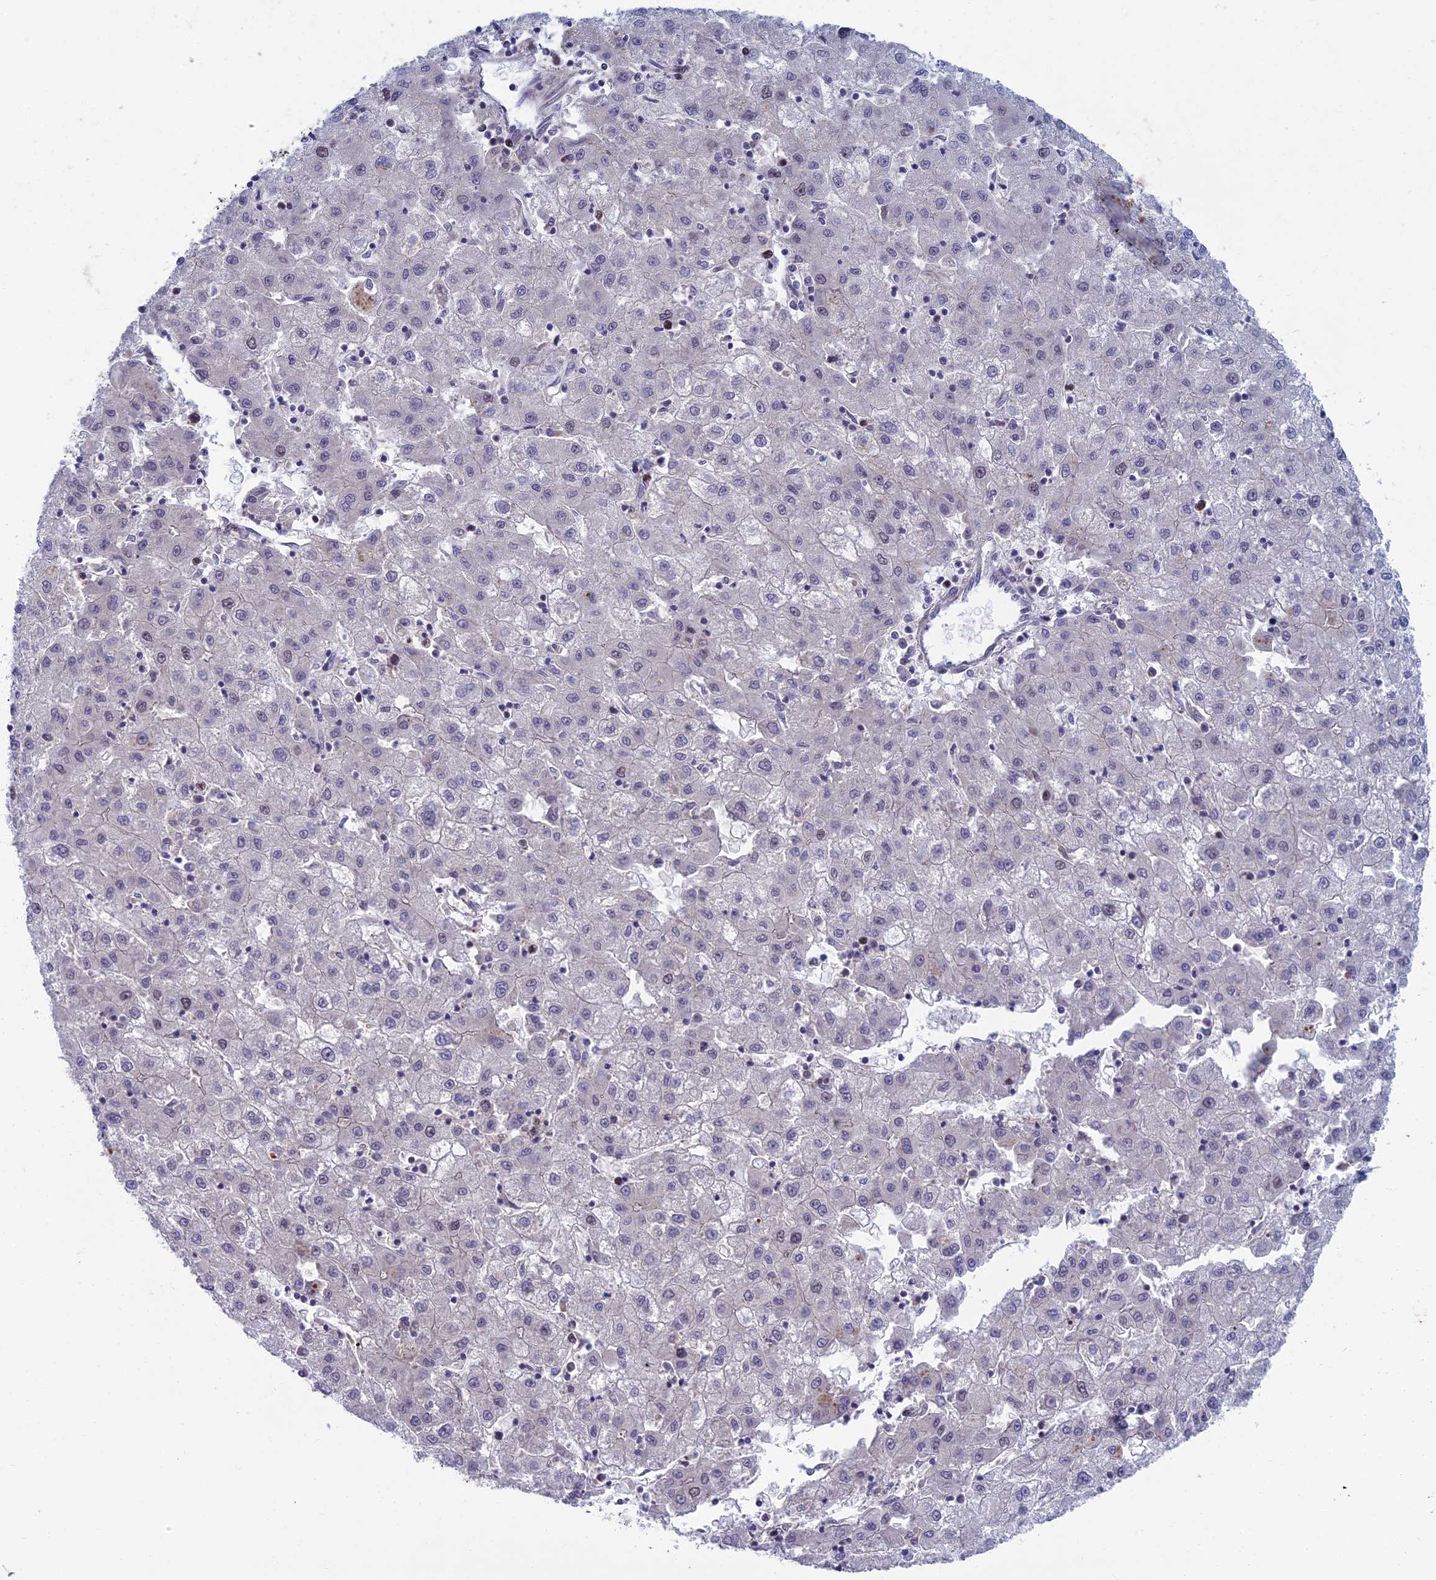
{"staining": {"intensity": "negative", "quantity": "none", "location": "none"}, "tissue": "liver cancer", "cell_type": "Tumor cells", "image_type": "cancer", "snomed": [{"axis": "morphology", "description": "Carcinoma, Hepatocellular, NOS"}, {"axis": "topography", "description": "Liver"}], "caption": "Hepatocellular carcinoma (liver) was stained to show a protein in brown. There is no significant expression in tumor cells.", "gene": "LIG1", "patient": {"sex": "male", "age": 72}}